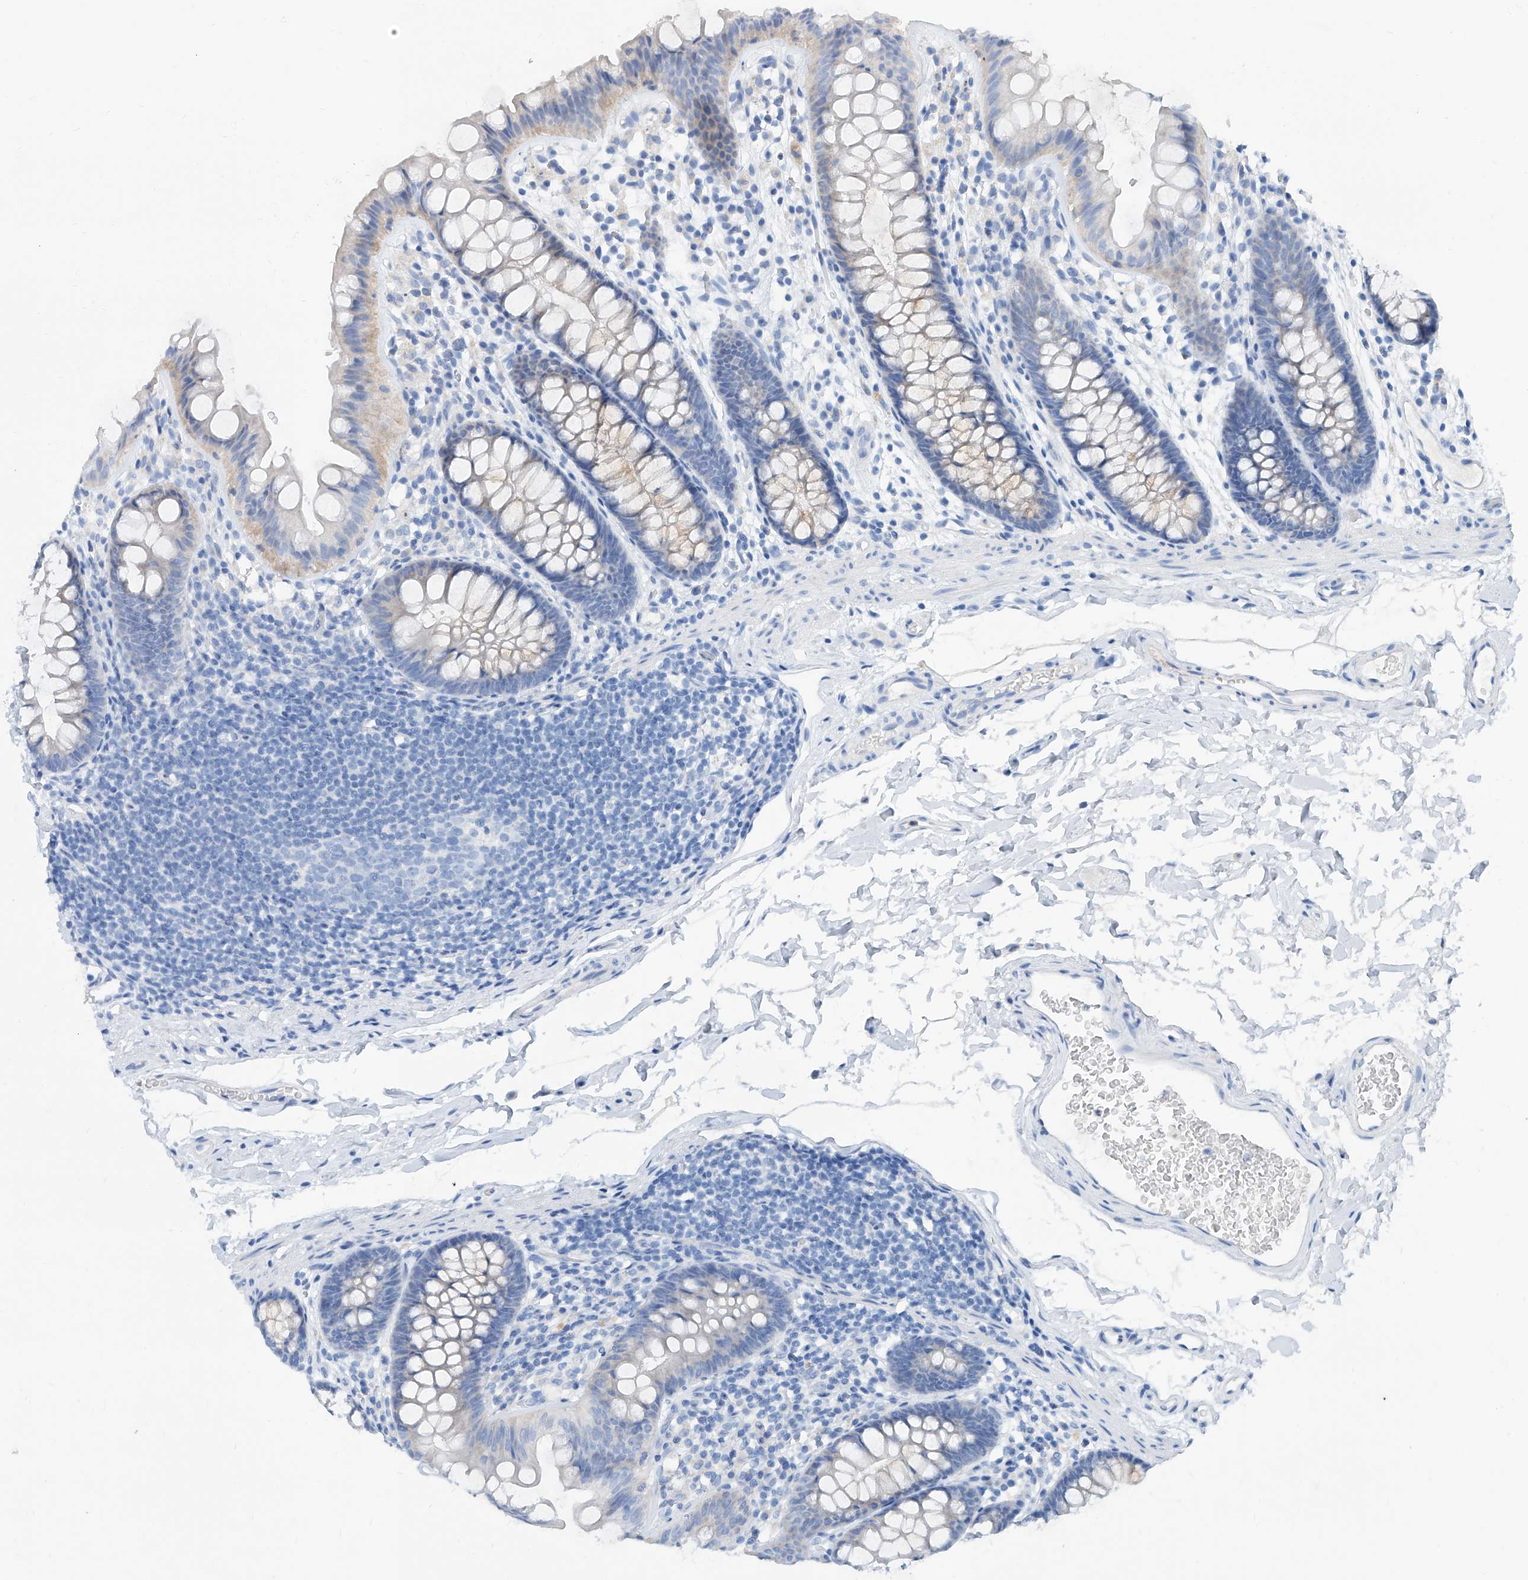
{"staining": {"intensity": "negative", "quantity": "none", "location": "none"}, "tissue": "colon", "cell_type": "Endothelial cells", "image_type": "normal", "snomed": [{"axis": "morphology", "description": "Normal tissue, NOS"}, {"axis": "topography", "description": "Colon"}], "caption": "An immunohistochemistry (IHC) photomicrograph of benign colon is shown. There is no staining in endothelial cells of colon. Brightfield microscopy of immunohistochemistry (IHC) stained with DAB (3,3'-diaminobenzidine) (brown) and hematoxylin (blue), captured at high magnification.", "gene": "SLC25A29", "patient": {"sex": "female", "age": 62}}